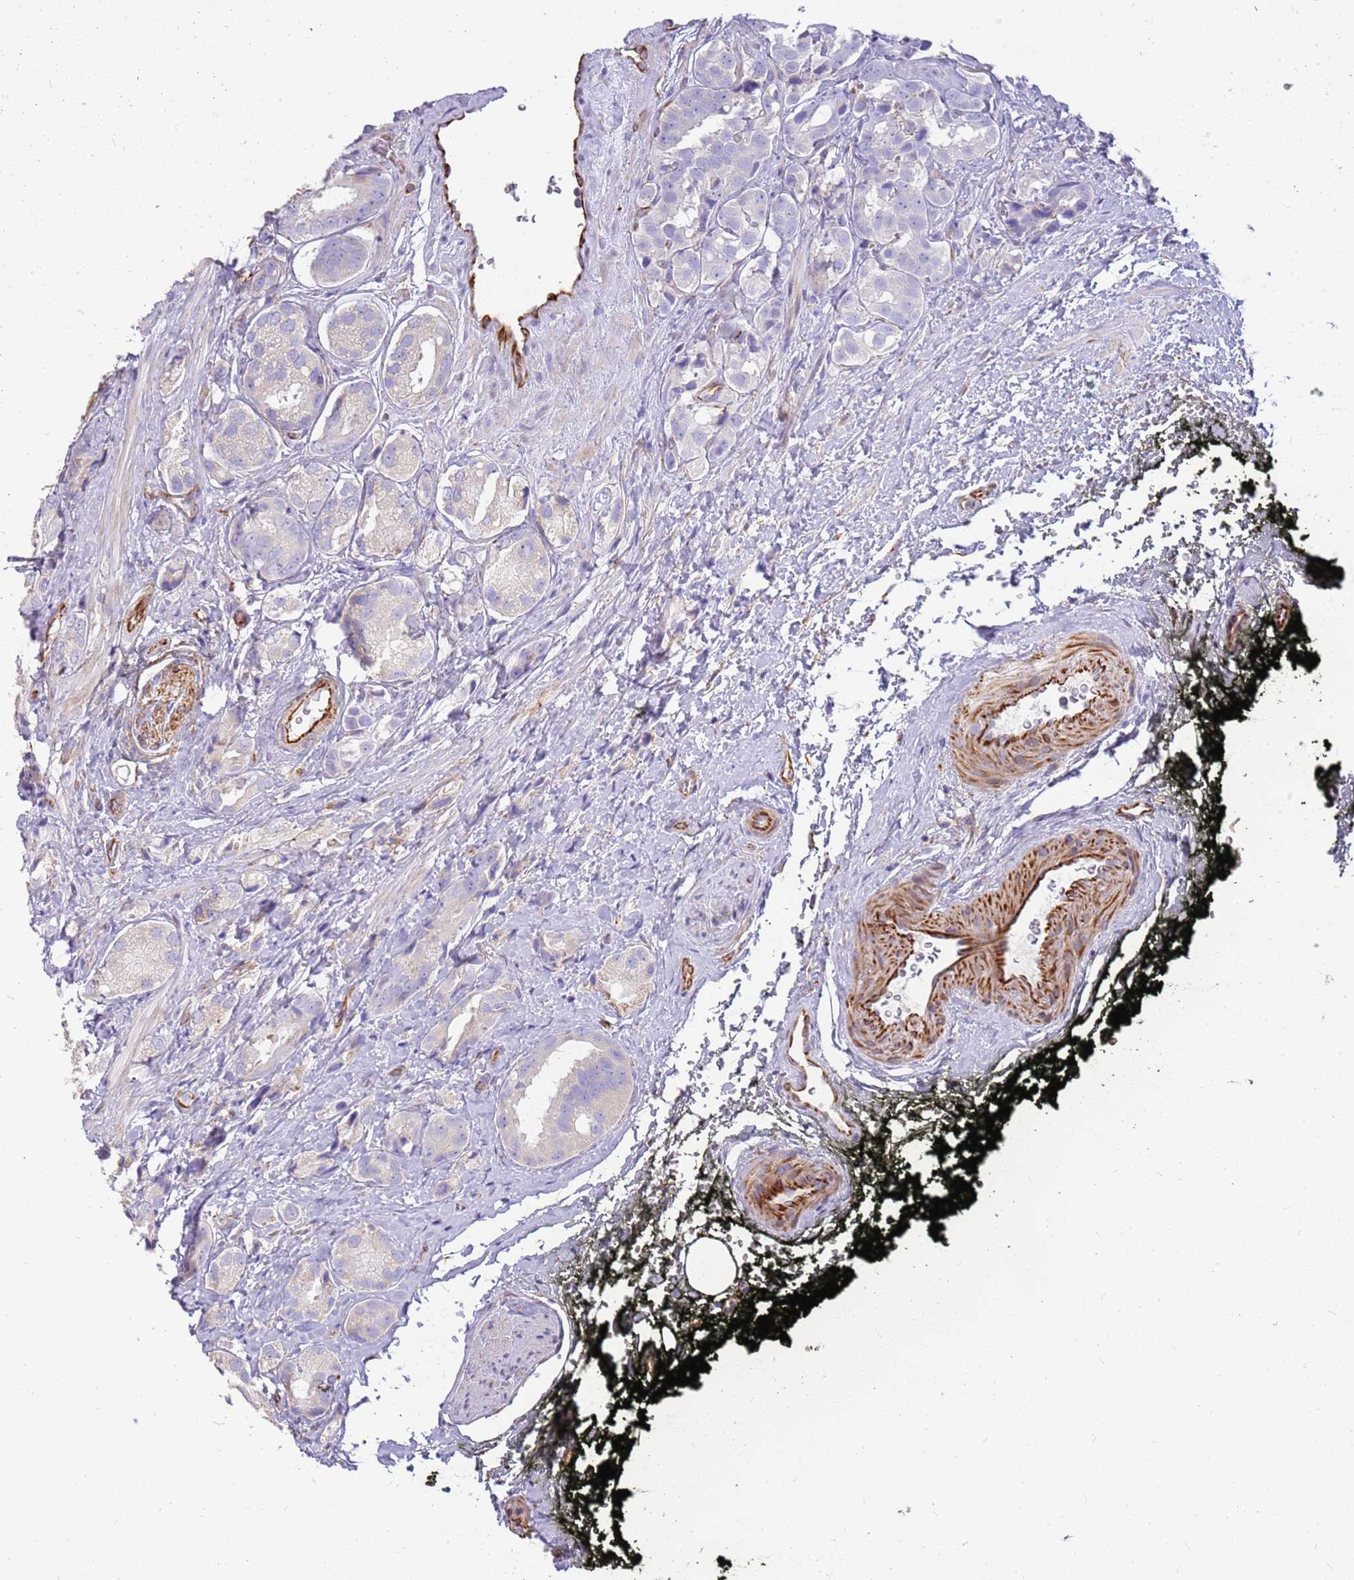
{"staining": {"intensity": "negative", "quantity": "none", "location": "none"}, "tissue": "prostate cancer", "cell_type": "Tumor cells", "image_type": "cancer", "snomed": [{"axis": "morphology", "description": "Adenocarcinoma, High grade"}, {"axis": "topography", "description": "Prostate"}], "caption": "A high-resolution image shows immunohistochemistry staining of prostate cancer (adenocarcinoma (high-grade)), which demonstrates no significant staining in tumor cells.", "gene": "ZDHHC1", "patient": {"sex": "male", "age": 71}}